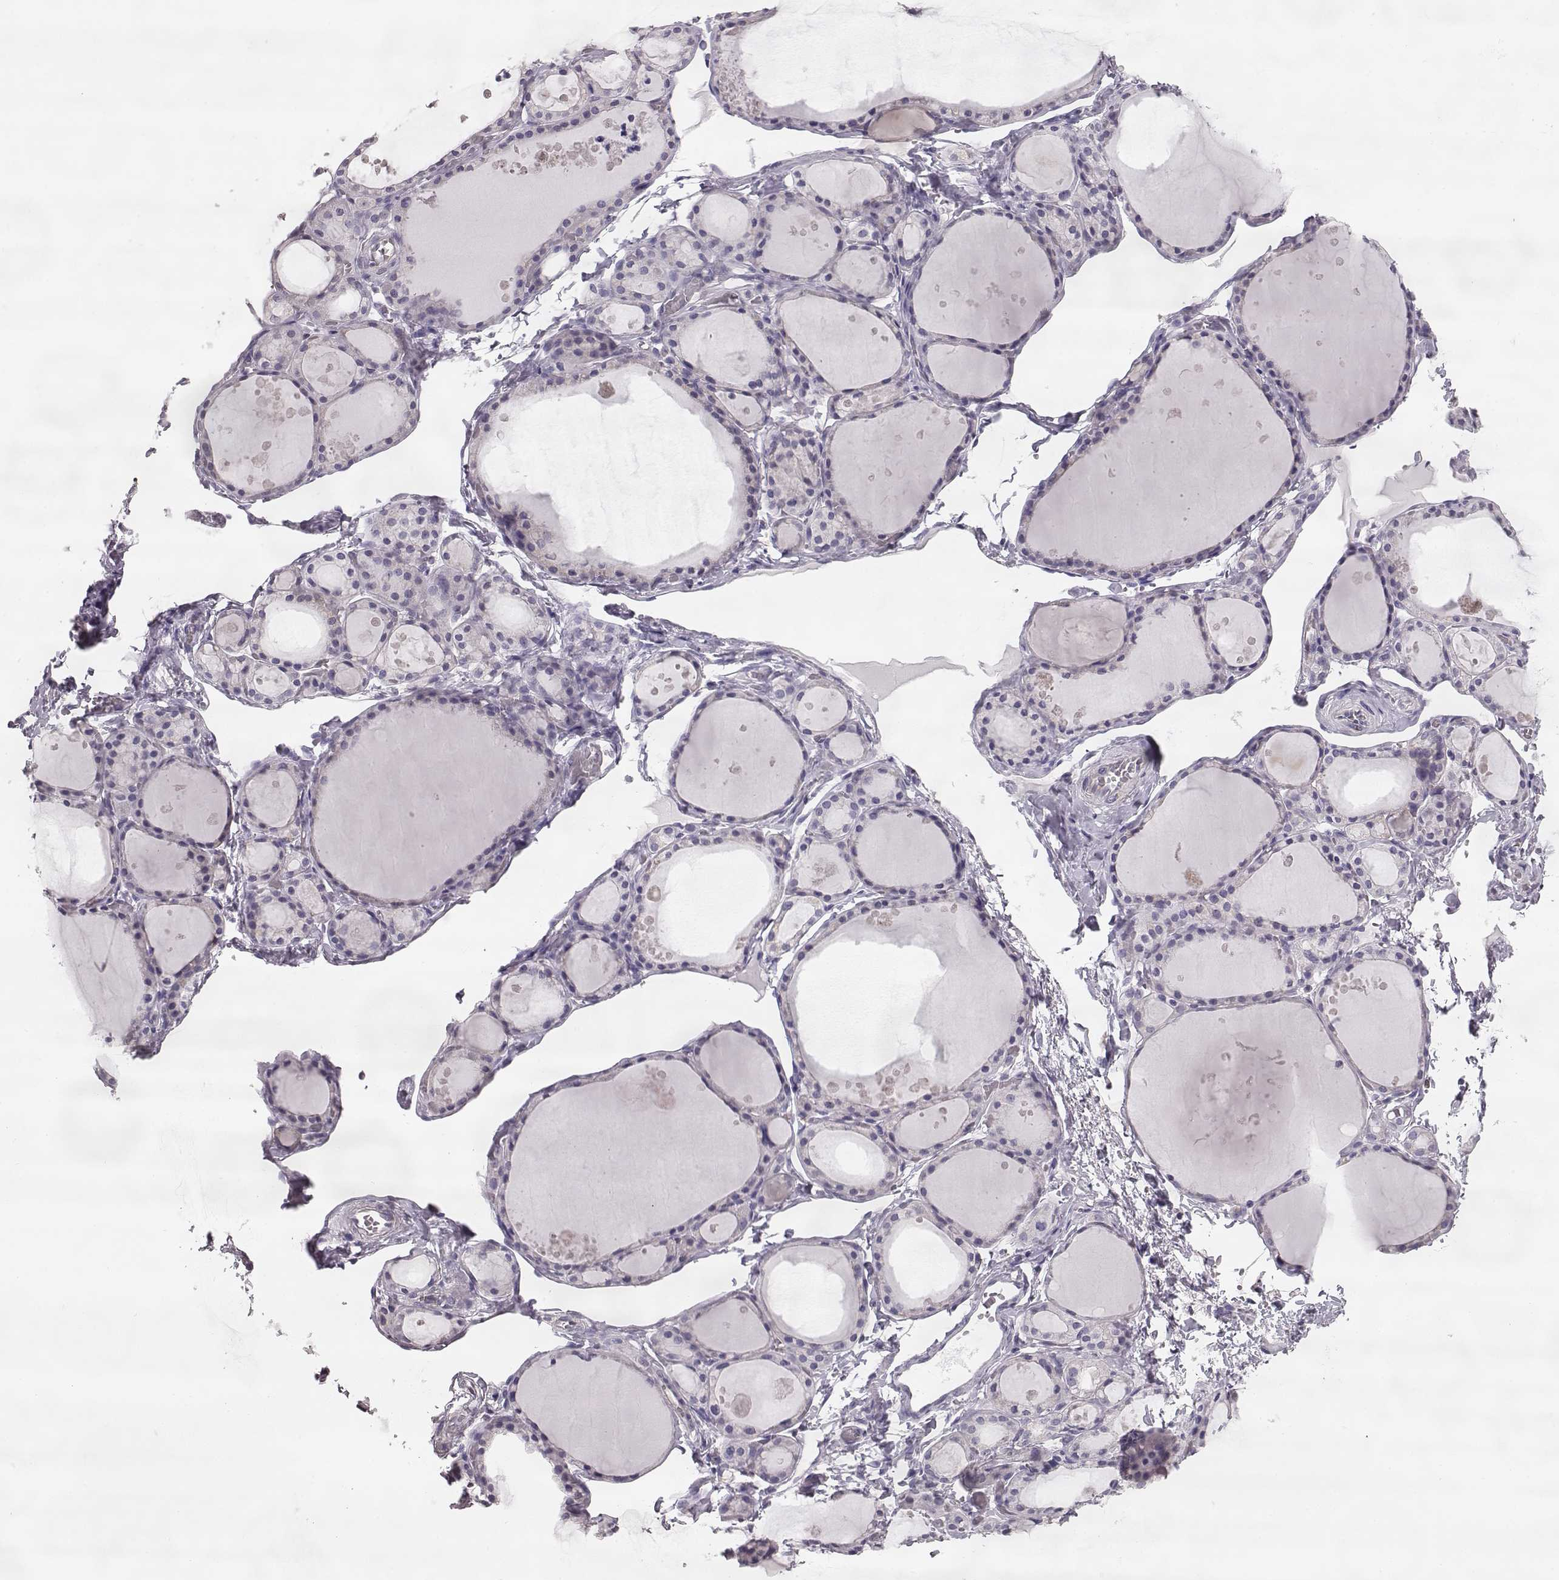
{"staining": {"intensity": "negative", "quantity": "none", "location": "none"}, "tissue": "thyroid gland", "cell_type": "Glandular cells", "image_type": "normal", "snomed": [{"axis": "morphology", "description": "Normal tissue, NOS"}, {"axis": "topography", "description": "Thyroid gland"}], "caption": "This photomicrograph is of normal thyroid gland stained with IHC to label a protein in brown with the nuclei are counter-stained blue. There is no positivity in glandular cells.", "gene": "ELOVL5", "patient": {"sex": "male", "age": 68}}